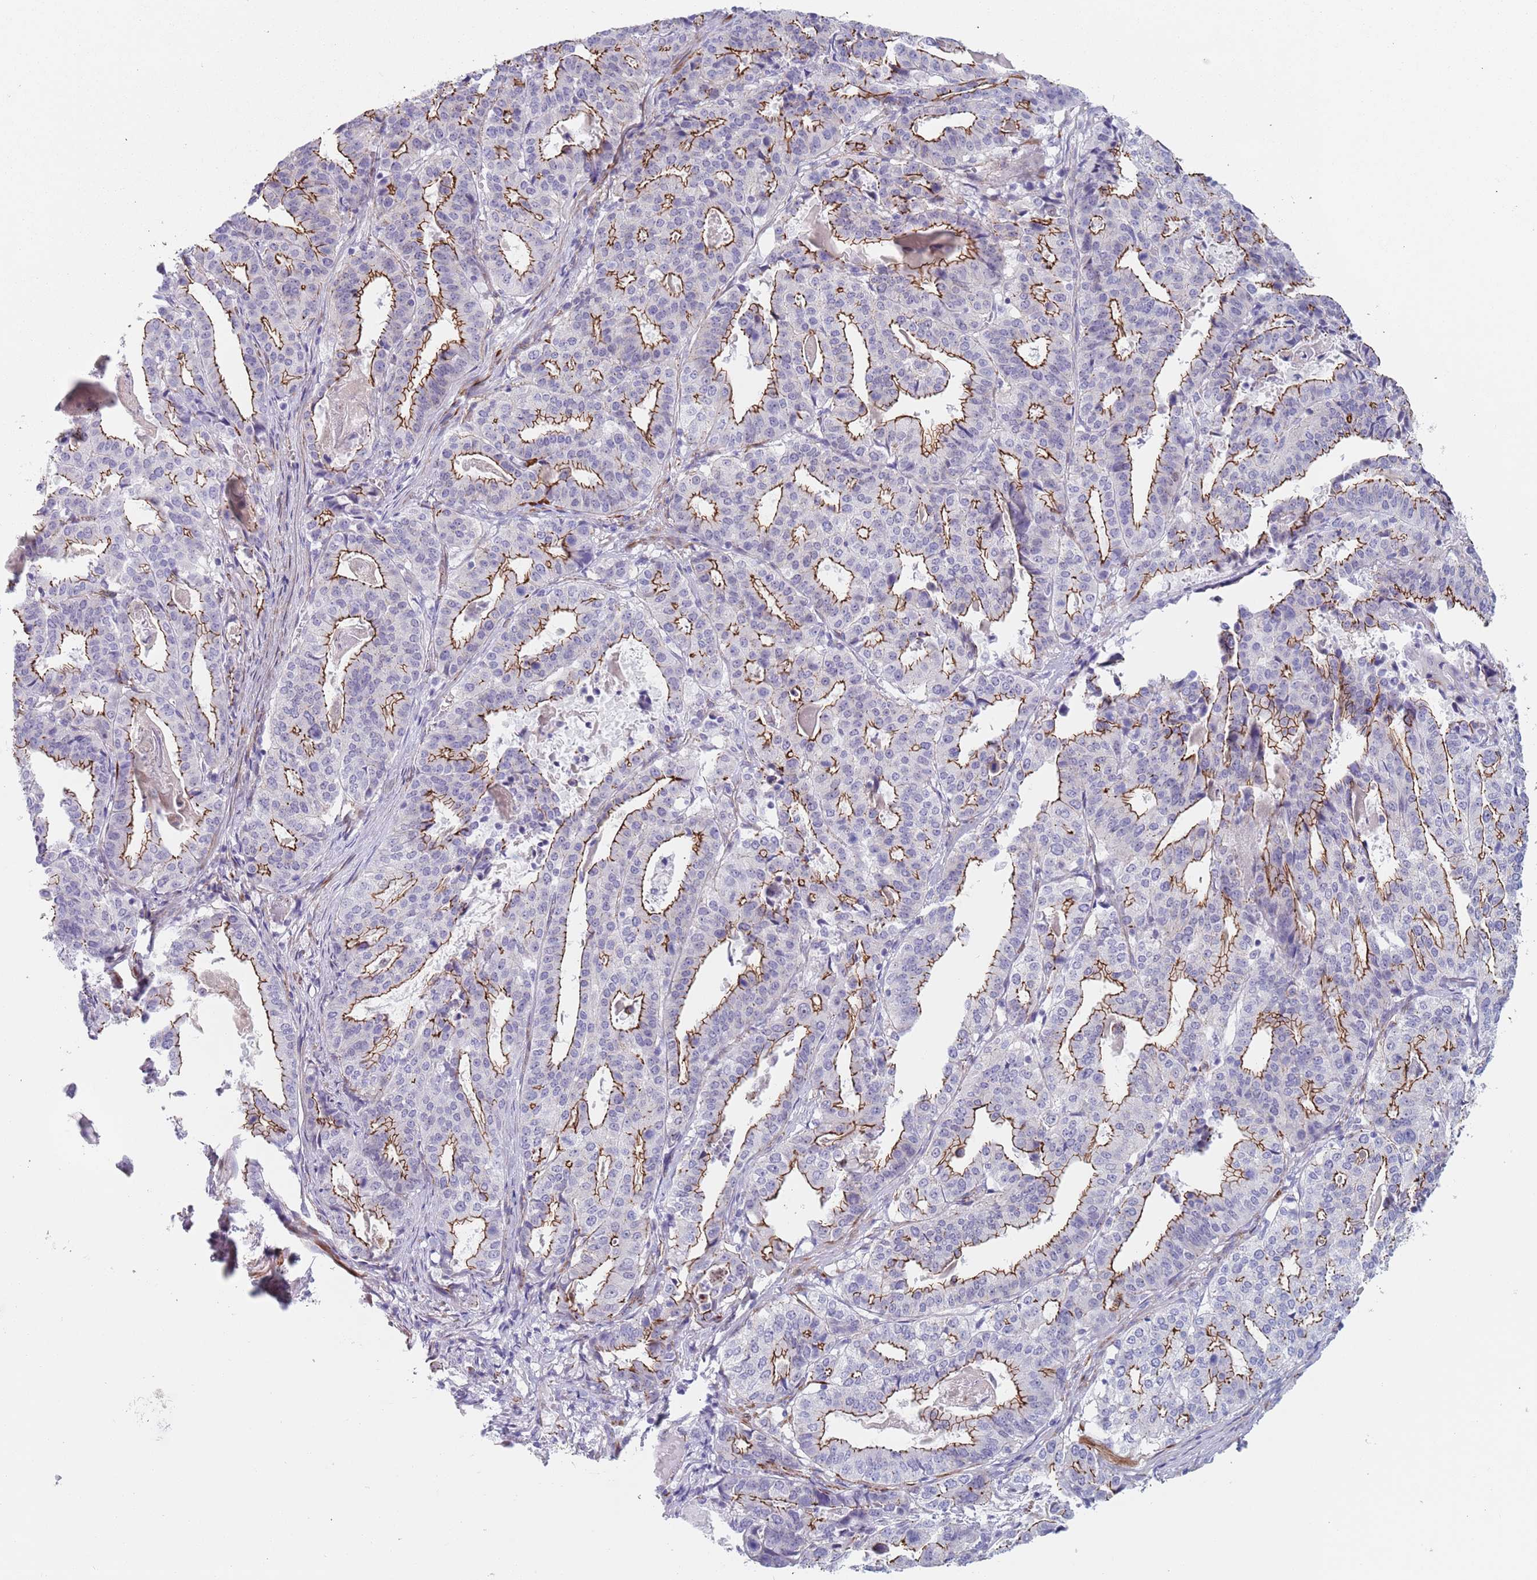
{"staining": {"intensity": "strong", "quantity": ">75%", "location": "cytoplasmic/membranous"}, "tissue": "stomach cancer", "cell_type": "Tumor cells", "image_type": "cancer", "snomed": [{"axis": "morphology", "description": "Adenocarcinoma, NOS"}, {"axis": "topography", "description": "Stomach"}], "caption": "Immunohistochemical staining of human stomach cancer reveals high levels of strong cytoplasmic/membranous protein expression in about >75% of tumor cells.", "gene": "OR5A2", "patient": {"sex": "male", "age": 48}}